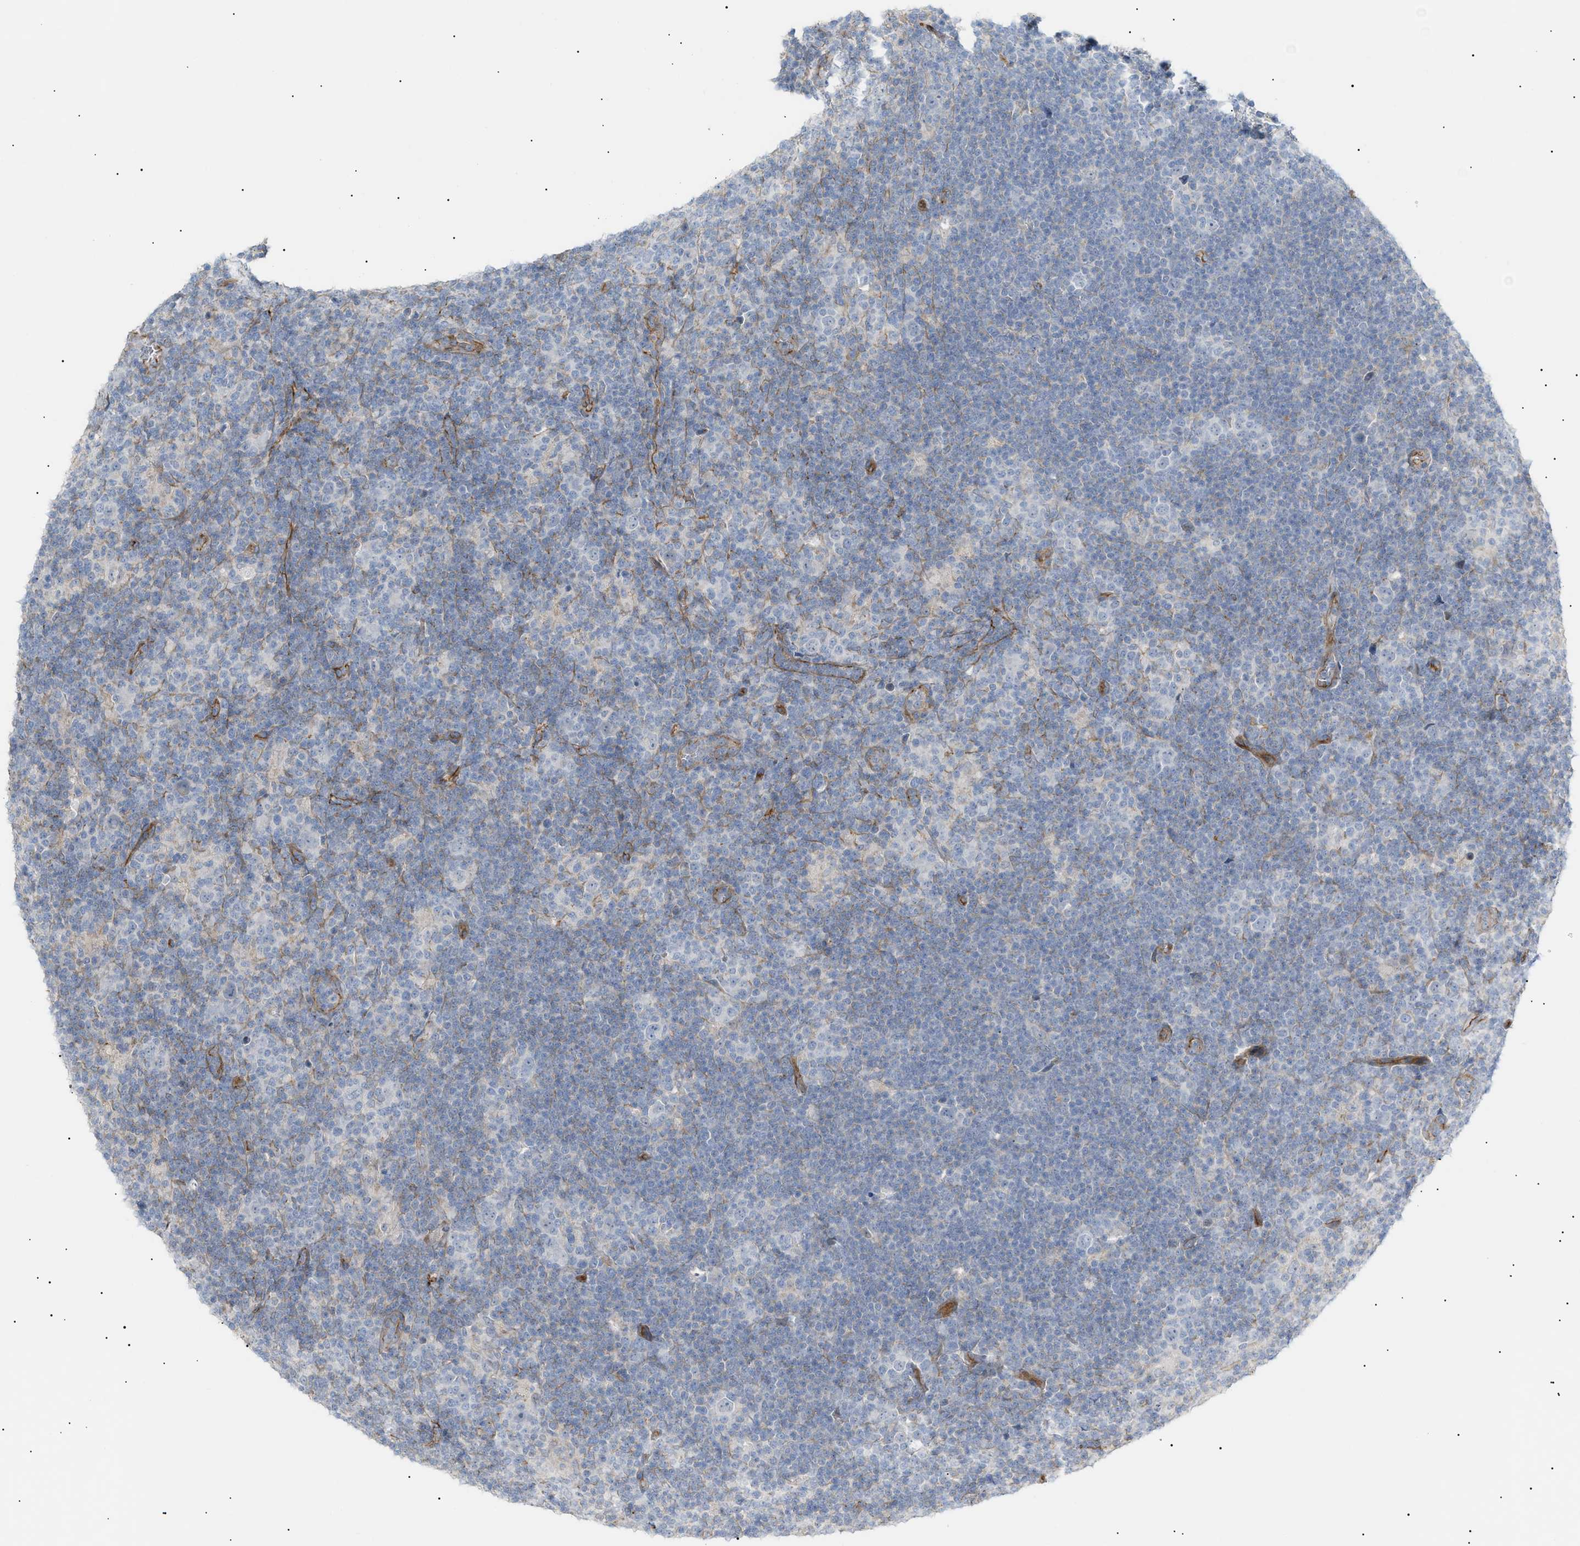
{"staining": {"intensity": "negative", "quantity": "none", "location": "none"}, "tissue": "lymphoma", "cell_type": "Tumor cells", "image_type": "cancer", "snomed": [{"axis": "morphology", "description": "Hodgkin's disease, NOS"}, {"axis": "topography", "description": "Lymph node"}], "caption": "Tumor cells are negative for brown protein staining in Hodgkin's disease.", "gene": "ZFHX2", "patient": {"sex": "female", "age": 57}}